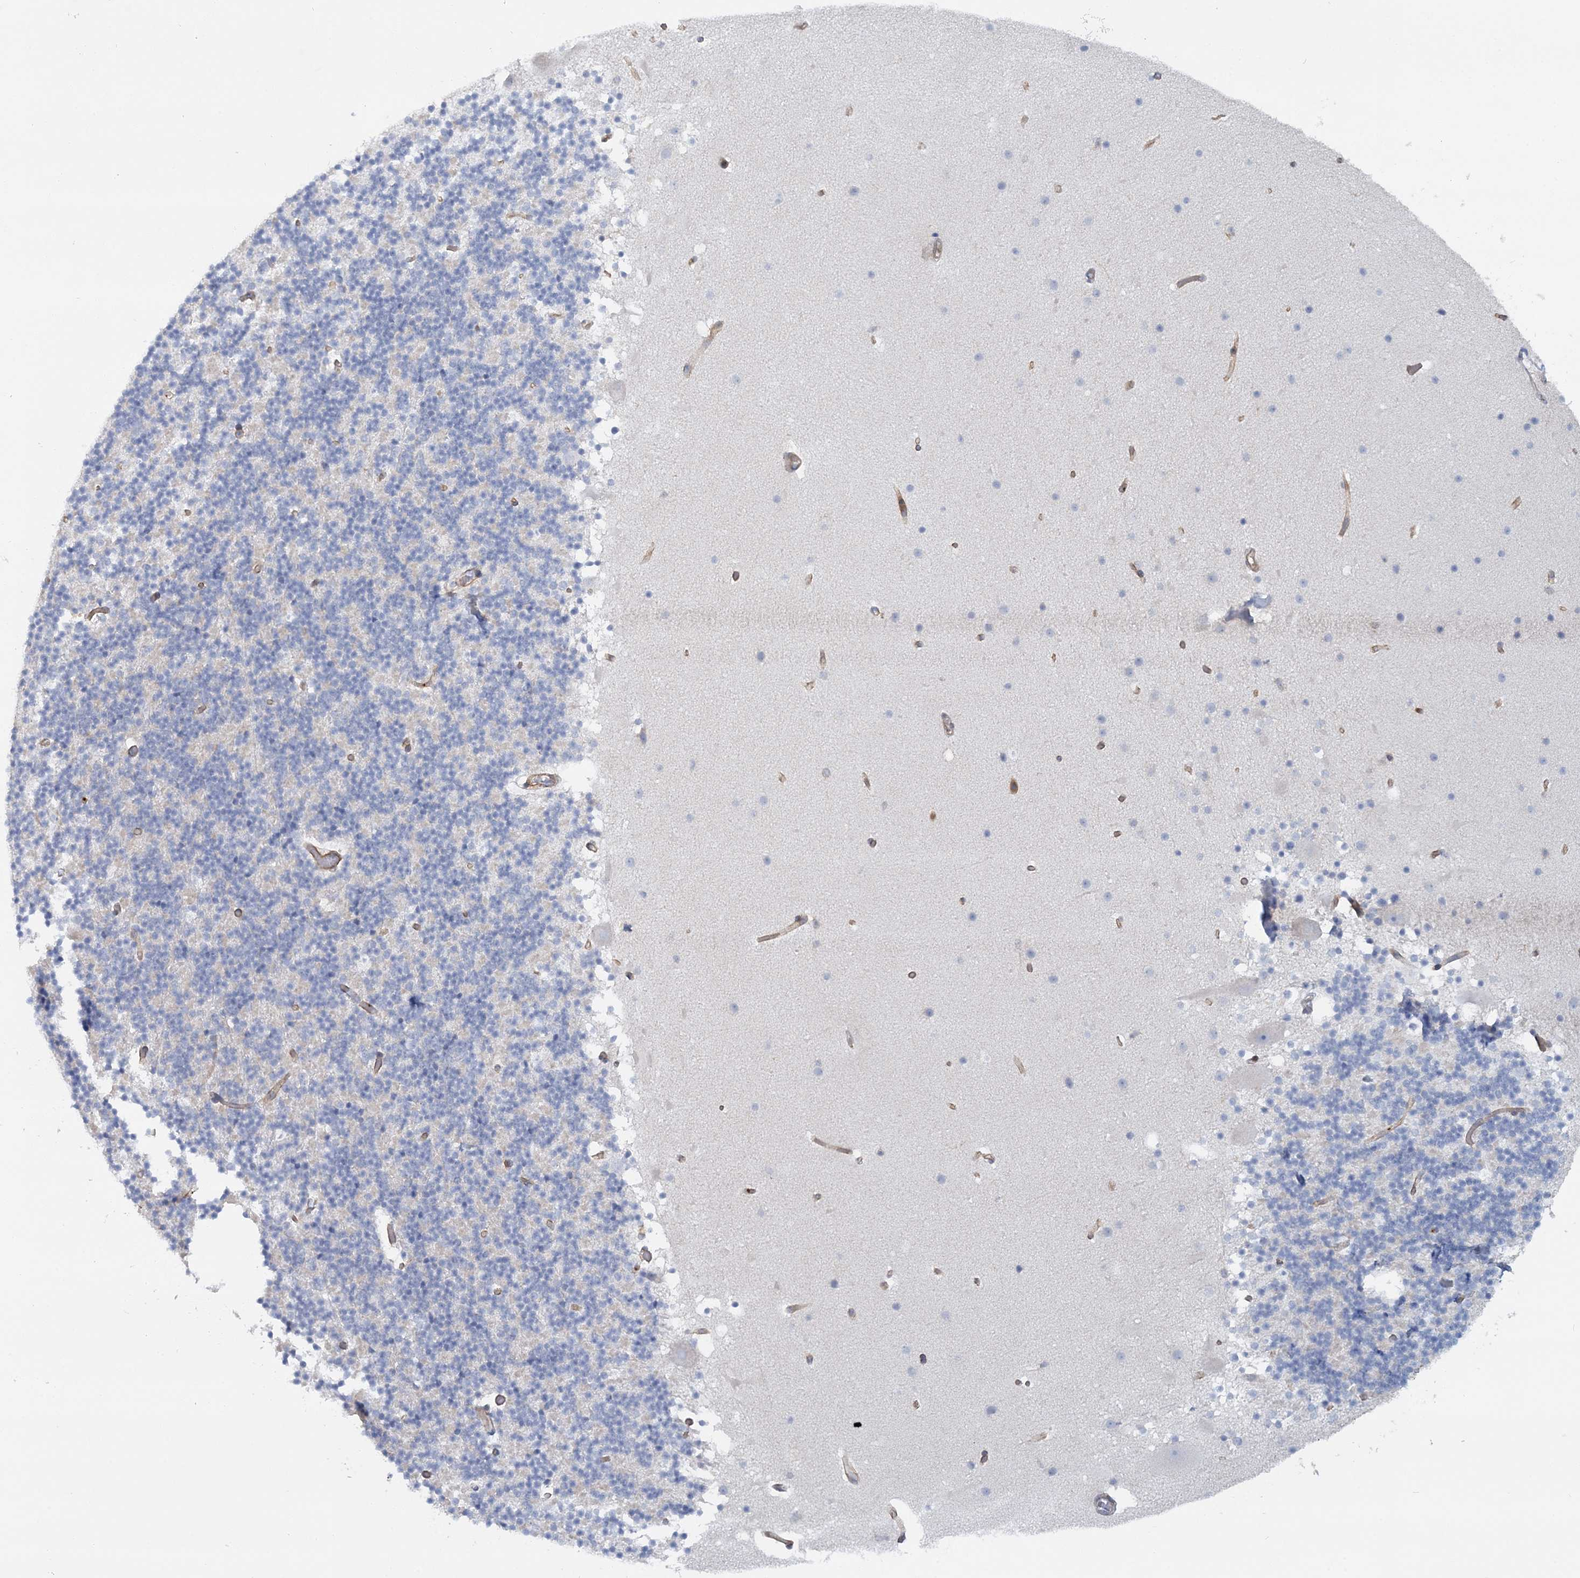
{"staining": {"intensity": "negative", "quantity": "none", "location": "none"}, "tissue": "cerebellum", "cell_type": "Cells in granular layer", "image_type": "normal", "snomed": [{"axis": "morphology", "description": "Normal tissue, NOS"}, {"axis": "topography", "description": "Cerebellum"}], "caption": "Human cerebellum stained for a protein using immunohistochemistry reveals no staining in cells in granular layer.", "gene": "CUEDC2", "patient": {"sex": "male", "age": 57}}